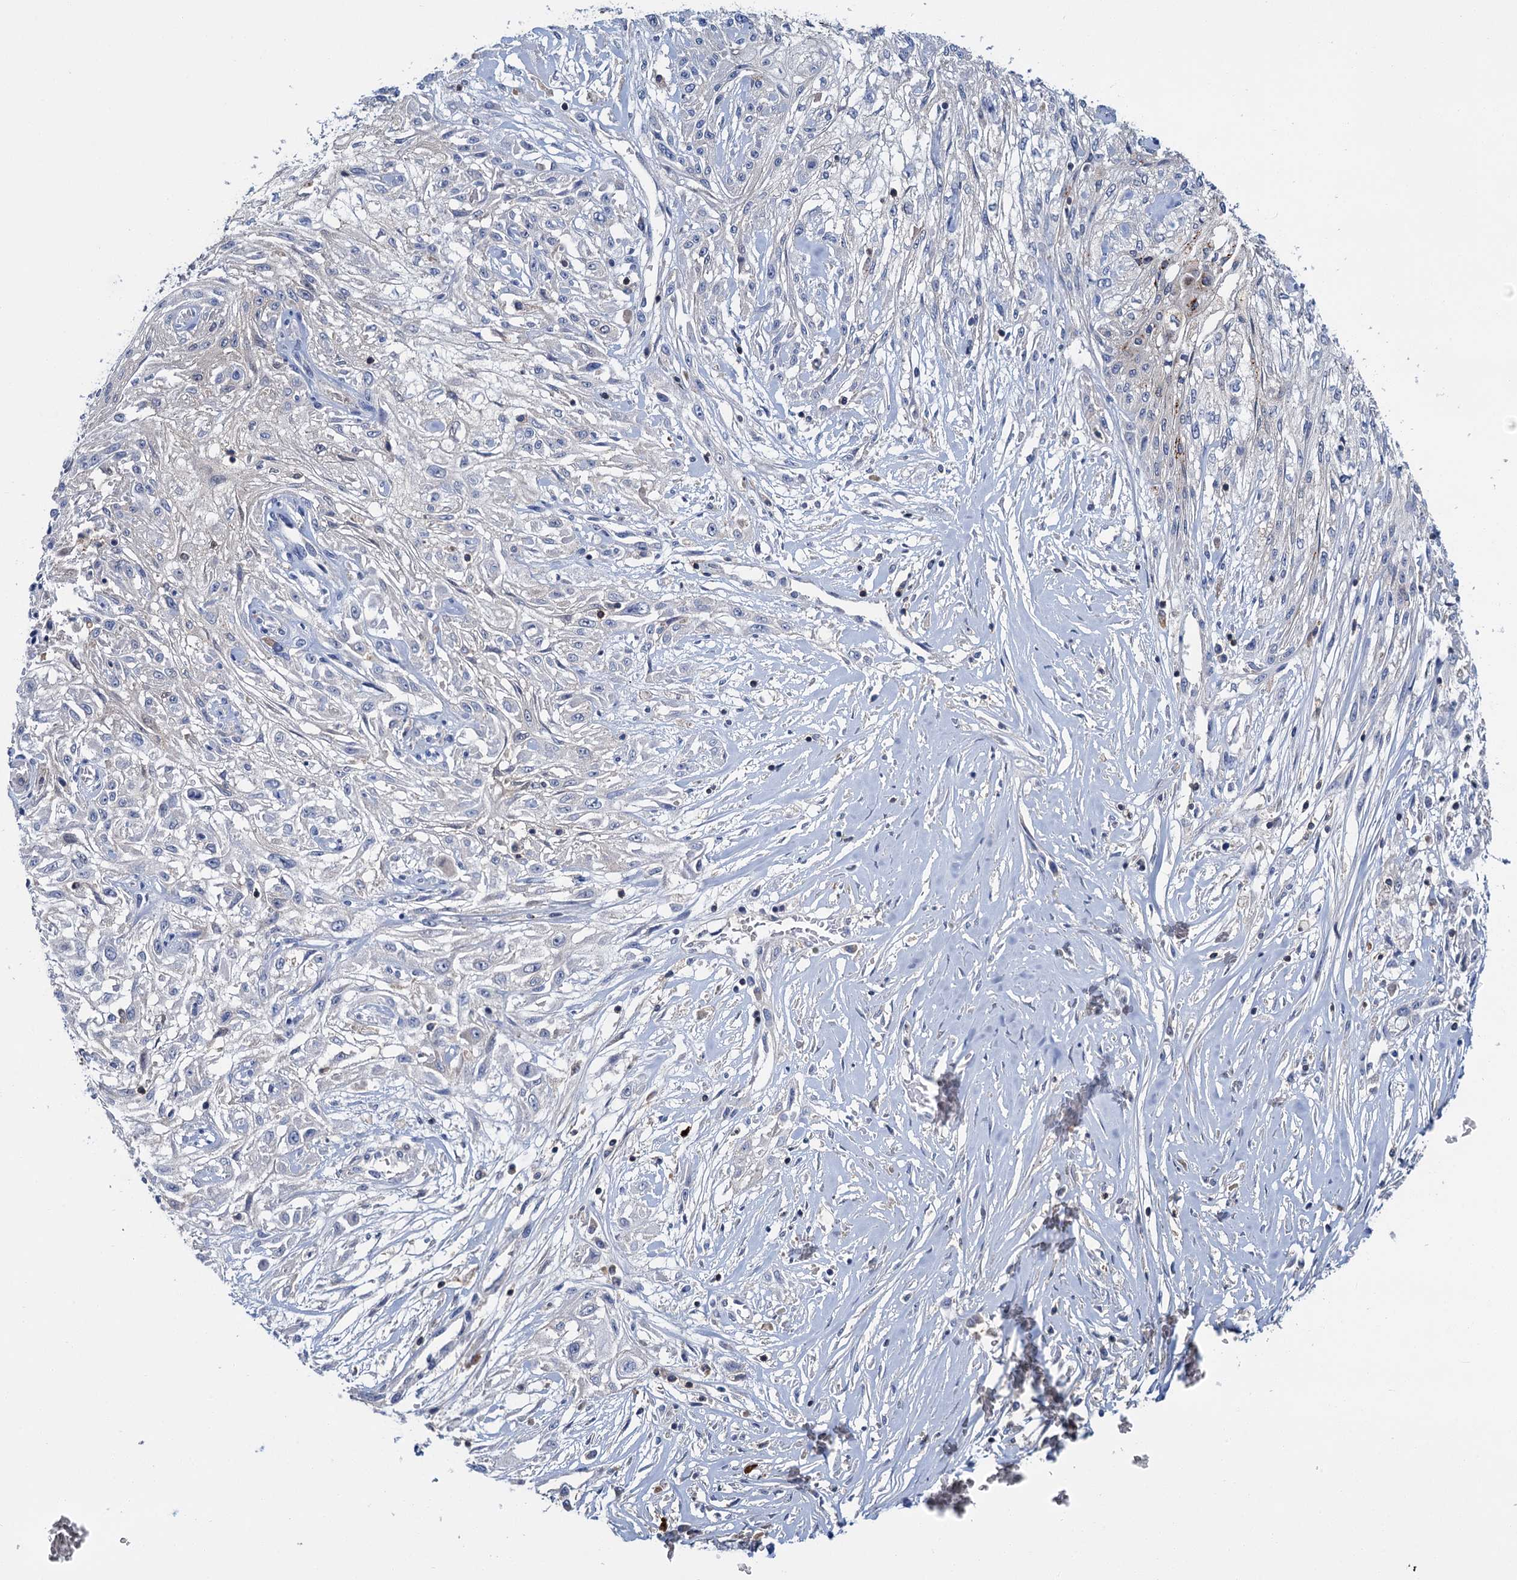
{"staining": {"intensity": "negative", "quantity": "none", "location": "none"}, "tissue": "skin cancer", "cell_type": "Tumor cells", "image_type": "cancer", "snomed": [{"axis": "morphology", "description": "Squamous cell carcinoma, NOS"}, {"axis": "morphology", "description": "Squamous cell carcinoma, metastatic, NOS"}, {"axis": "topography", "description": "Skin"}, {"axis": "topography", "description": "Lymph node"}], "caption": "An immunohistochemistry histopathology image of skin metastatic squamous cell carcinoma is shown. There is no staining in tumor cells of skin metastatic squamous cell carcinoma. (DAB immunohistochemistry (IHC) with hematoxylin counter stain).", "gene": "FGFR2", "patient": {"sex": "male", "age": 75}}